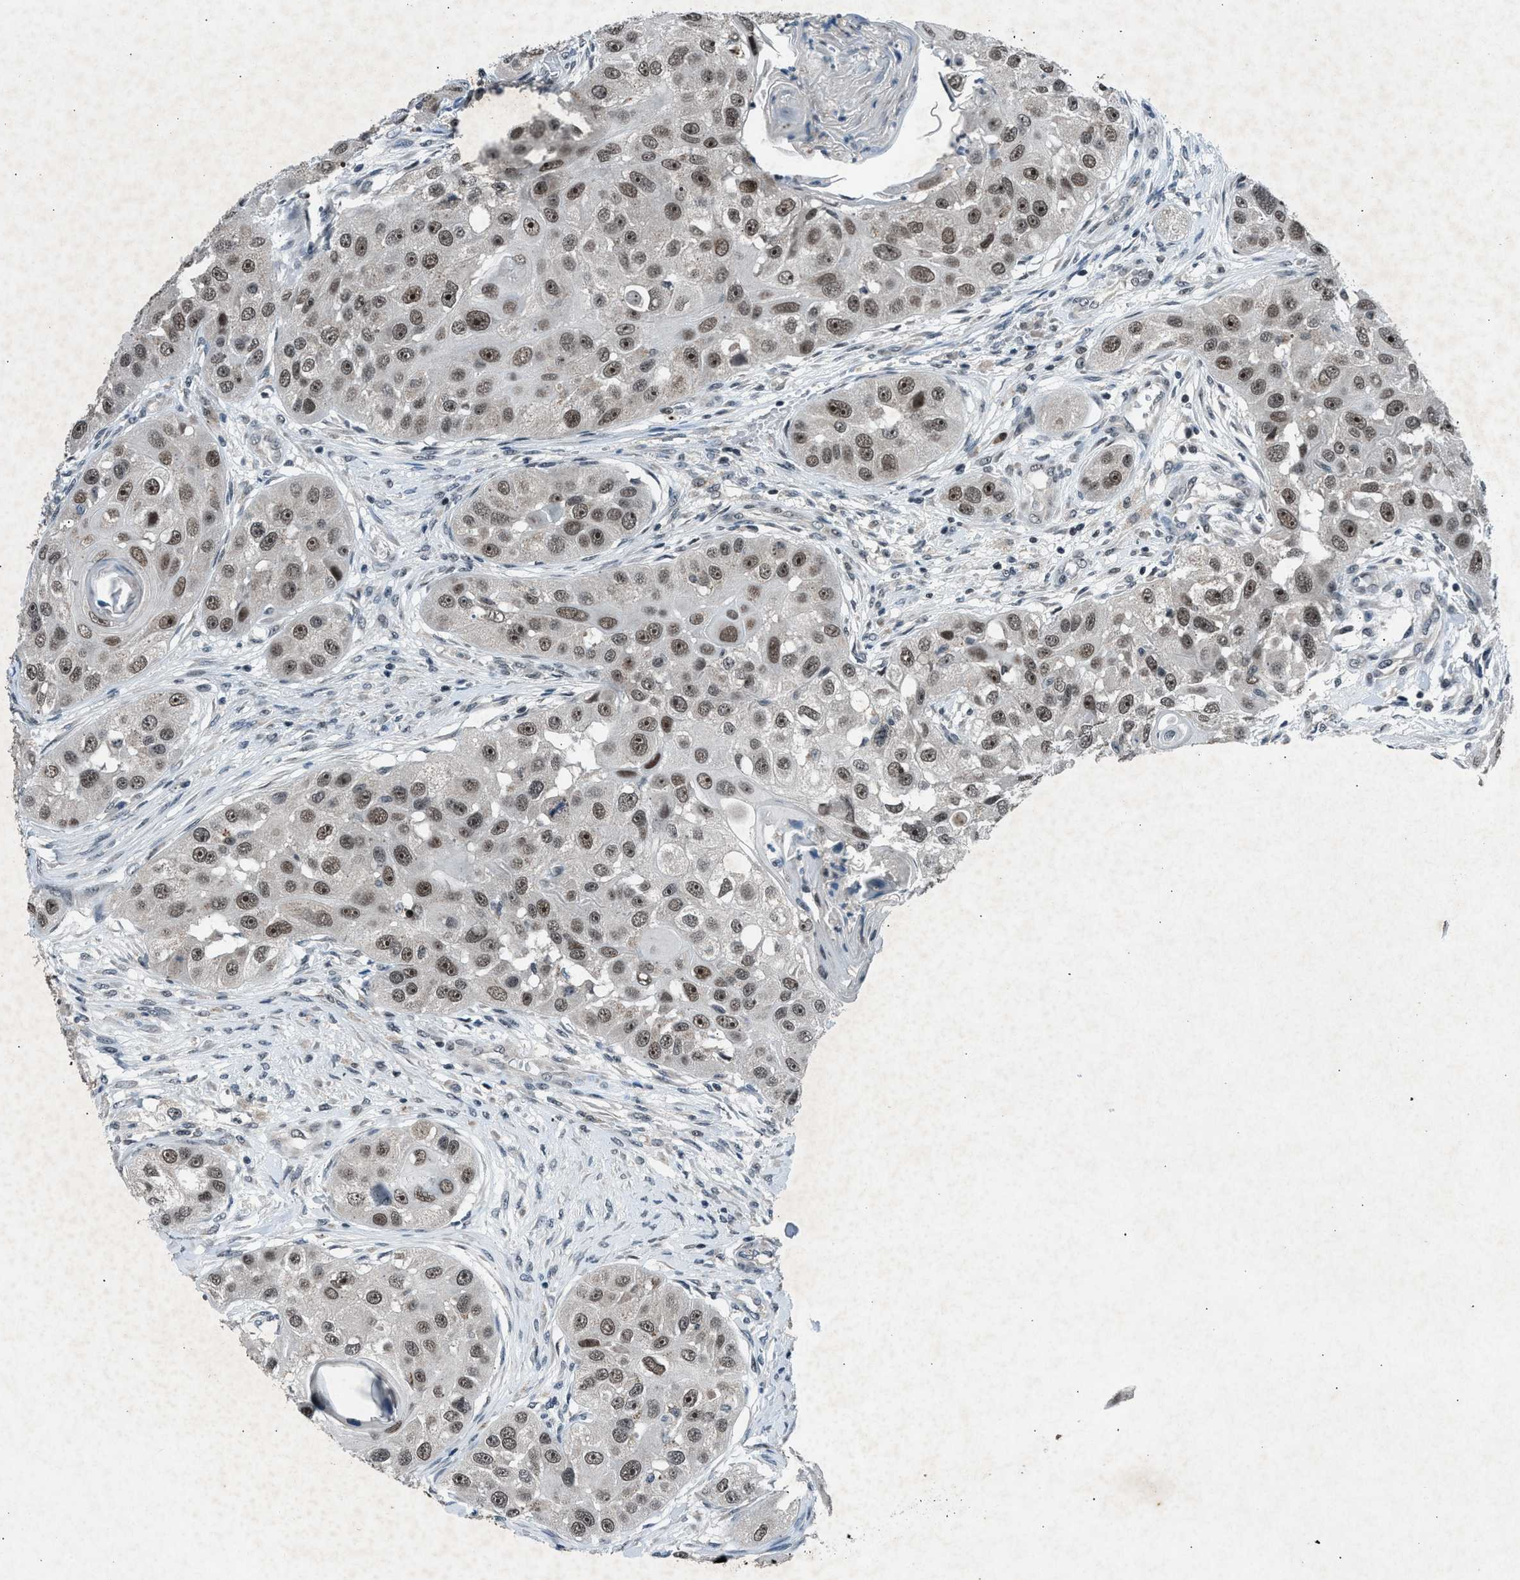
{"staining": {"intensity": "moderate", "quantity": ">75%", "location": "nuclear"}, "tissue": "head and neck cancer", "cell_type": "Tumor cells", "image_type": "cancer", "snomed": [{"axis": "morphology", "description": "Normal tissue, NOS"}, {"axis": "morphology", "description": "Squamous cell carcinoma, NOS"}, {"axis": "topography", "description": "Skeletal muscle"}, {"axis": "topography", "description": "Head-Neck"}], "caption": "Human head and neck squamous cell carcinoma stained with a brown dye shows moderate nuclear positive staining in approximately >75% of tumor cells.", "gene": "ADCY1", "patient": {"sex": "male", "age": 51}}